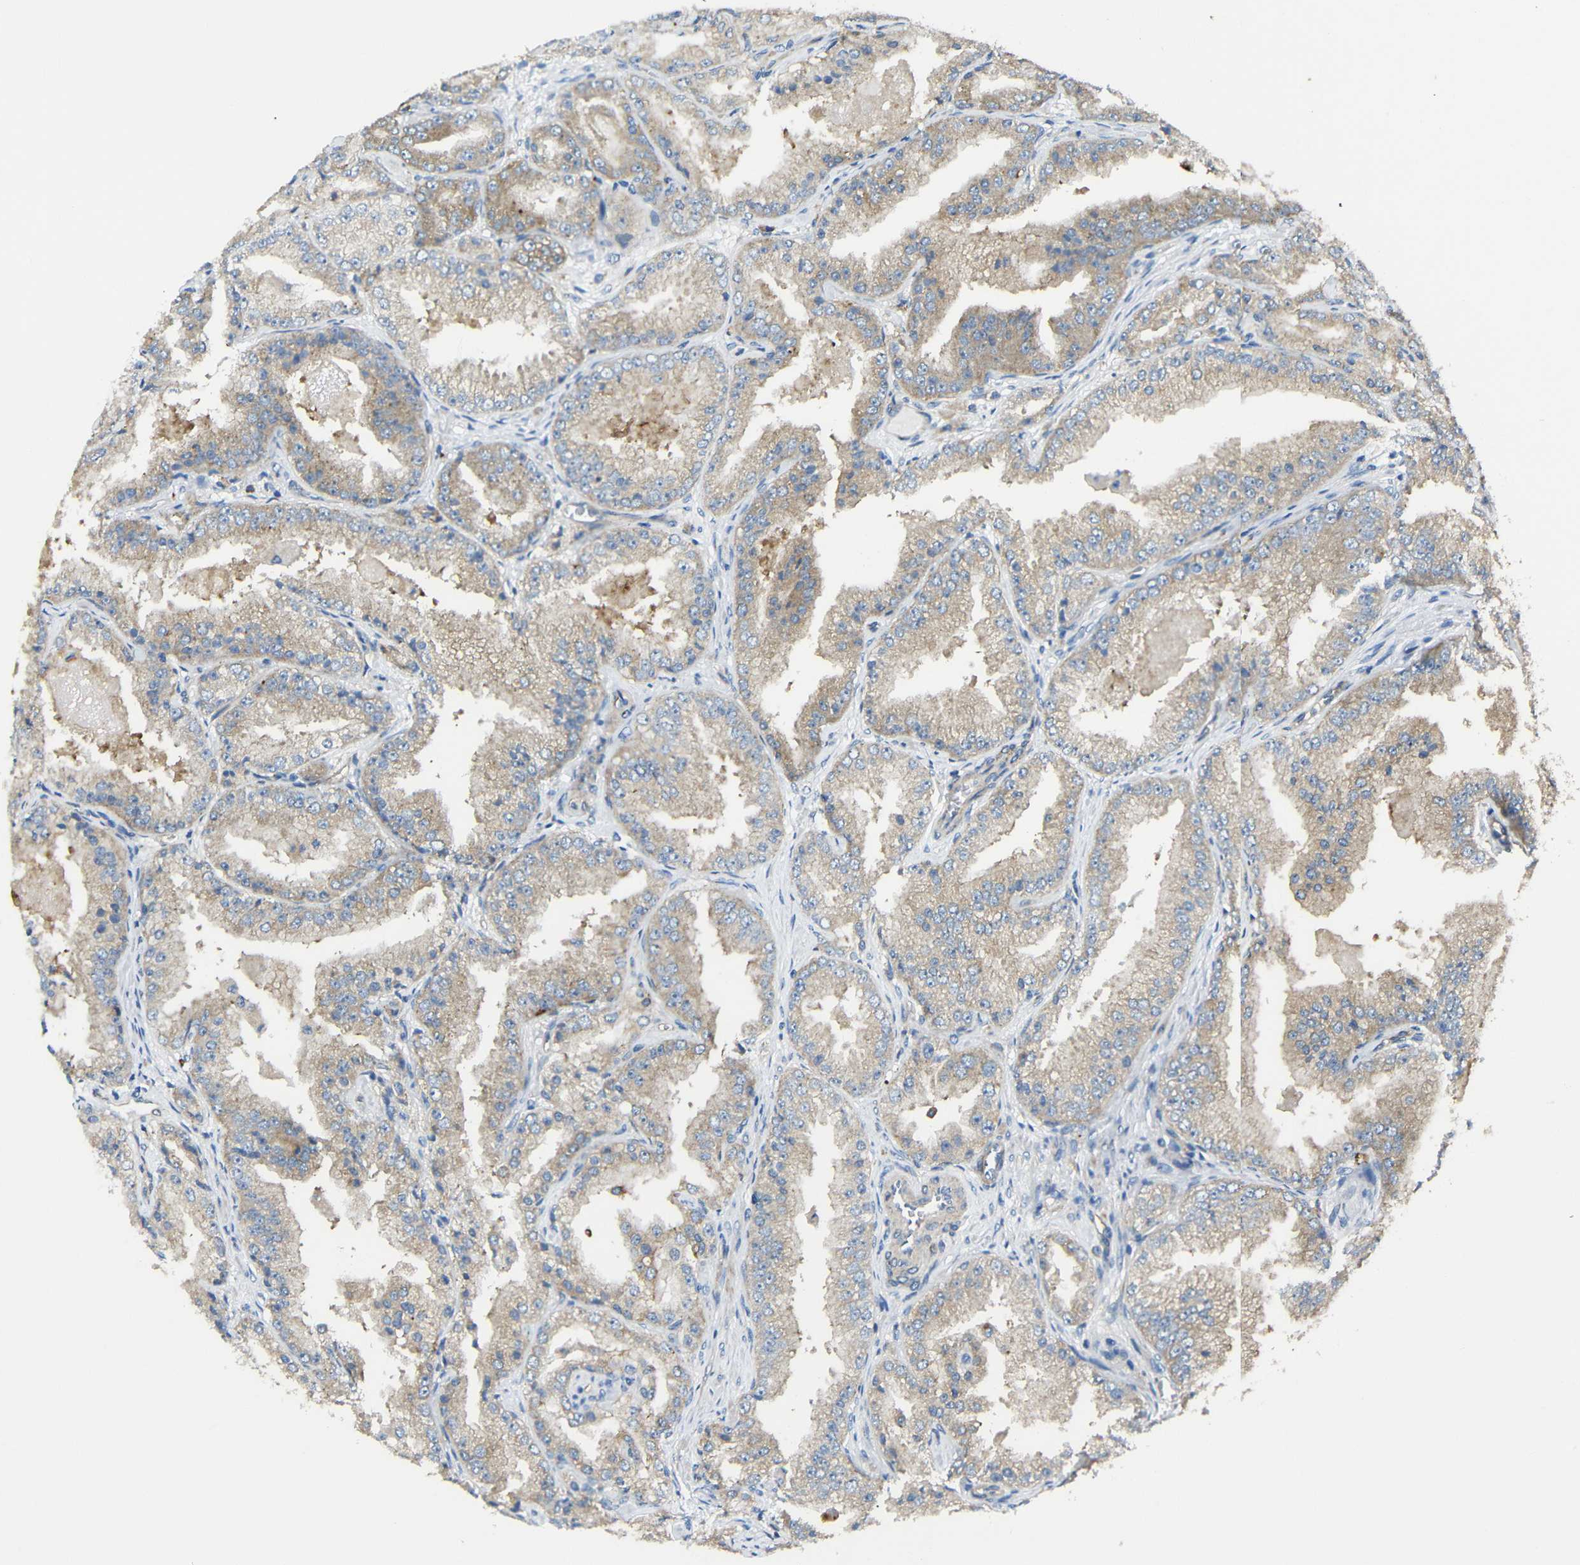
{"staining": {"intensity": "weak", "quantity": ">75%", "location": "cytoplasmic/membranous"}, "tissue": "prostate cancer", "cell_type": "Tumor cells", "image_type": "cancer", "snomed": [{"axis": "morphology", "description": "Adenocarcinoma, High grade"}, {"axis": "topography", "description": "Prostate"}], "caption": "Prostate high-grade adenocarcinoma stained with immunohistochemistry exhibits weak cytoplasmic/membranous staining in about >75% of tumor cells.", "gene": "SYPL1", "patient": {"sex": "male", "age": 61}}